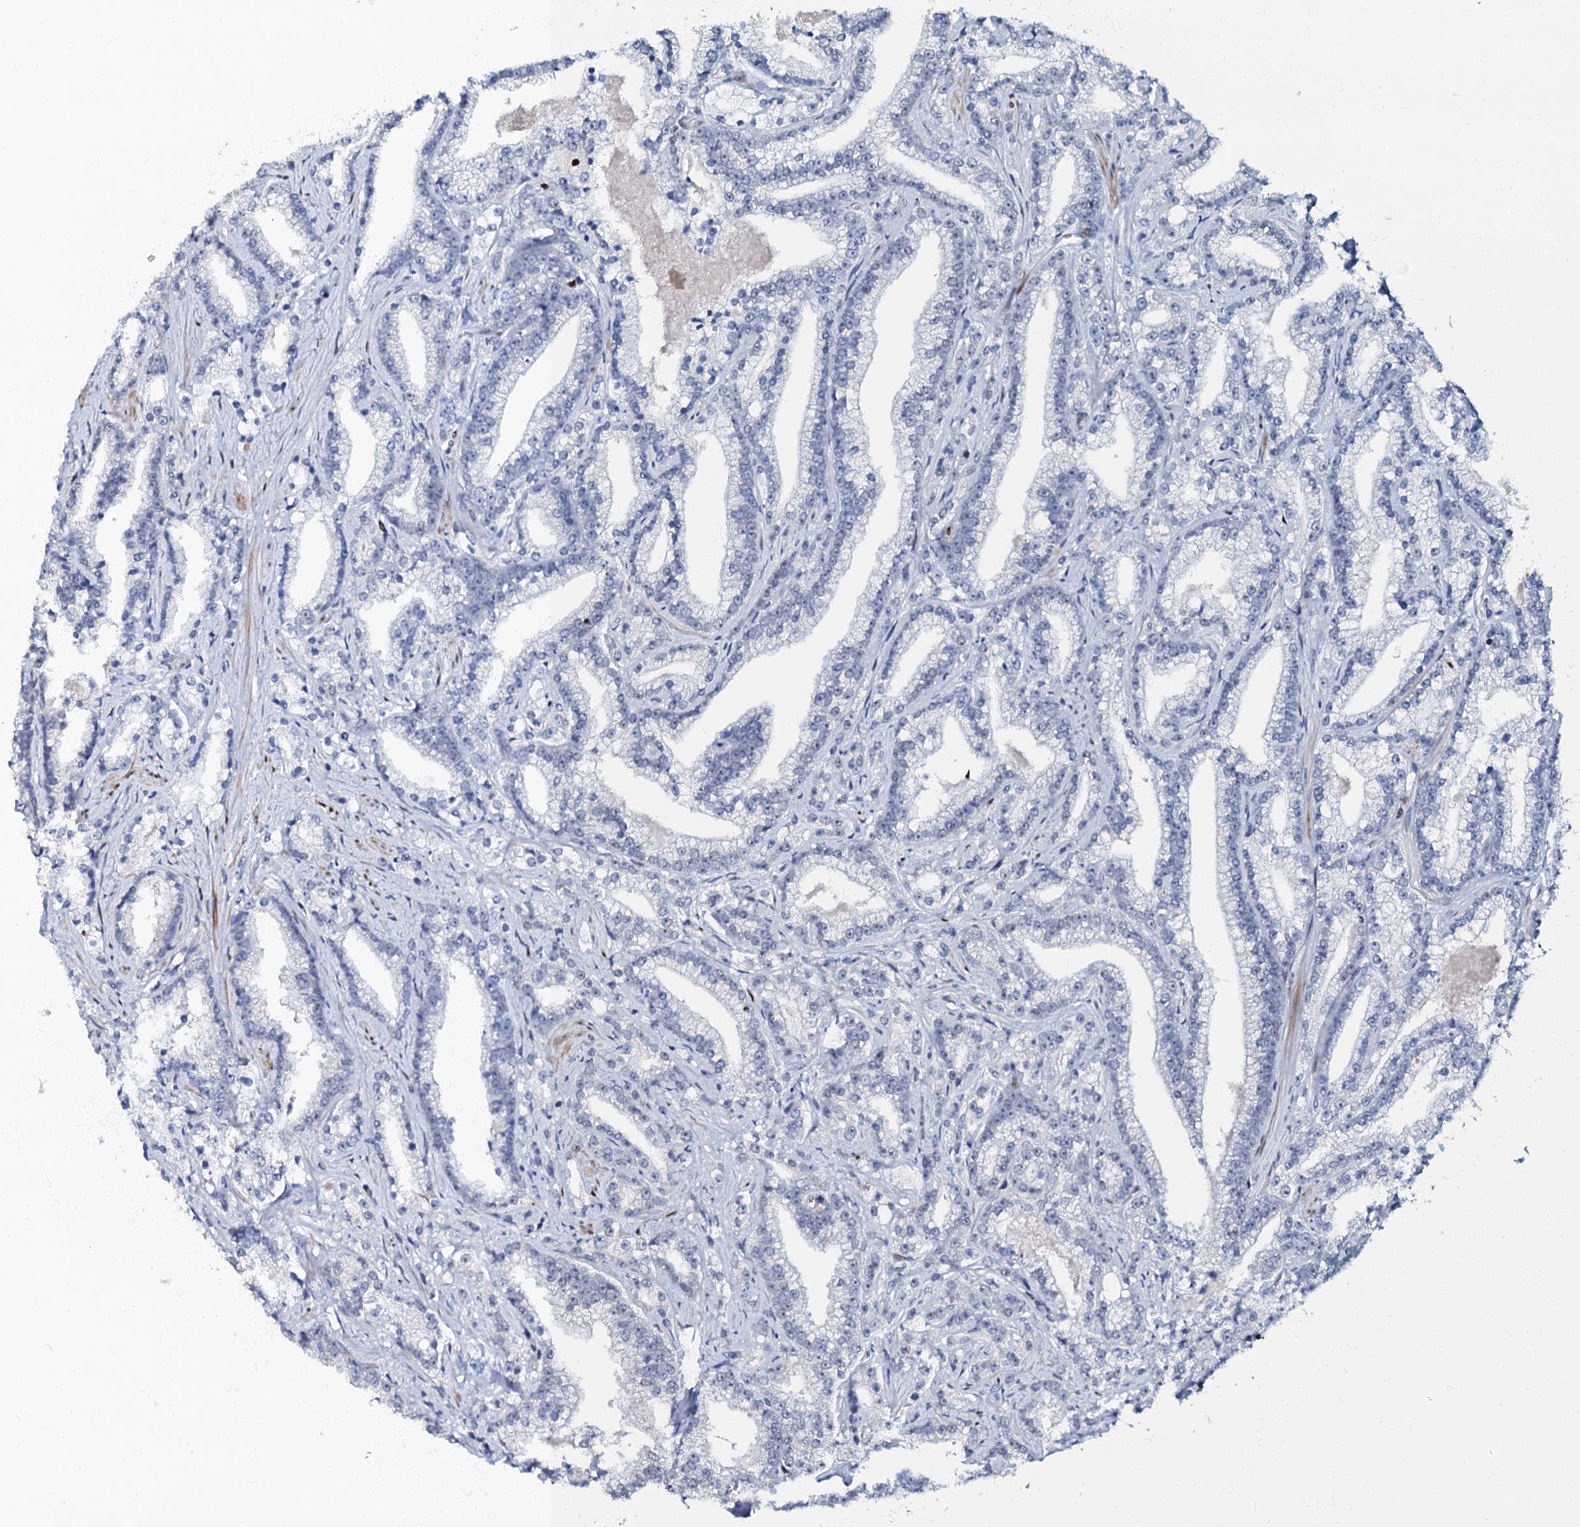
{"staining": {"intensity": "negative", "quantity": "none", "location": "none"}, "tissue": "prostate cancer", "cell_type": "Tumor cells", "image_type": "cancer", "snomed": [{"axis": "morphology", "description": "Adenocarcinoma, High grade"}, {"axis": "topography", "description": "Prostate and seminal vesicle, NOS"}], "caption": "Immunohistochemistry (IHC) of high-grade adenocarcinoma (prostate) demonstrates no expression in tumor cells. (Immunohistochemistry, brightfield microscopy, high magnification).", "gene": "MFSD5", "patient": {"sex": "male", "age": 67}}